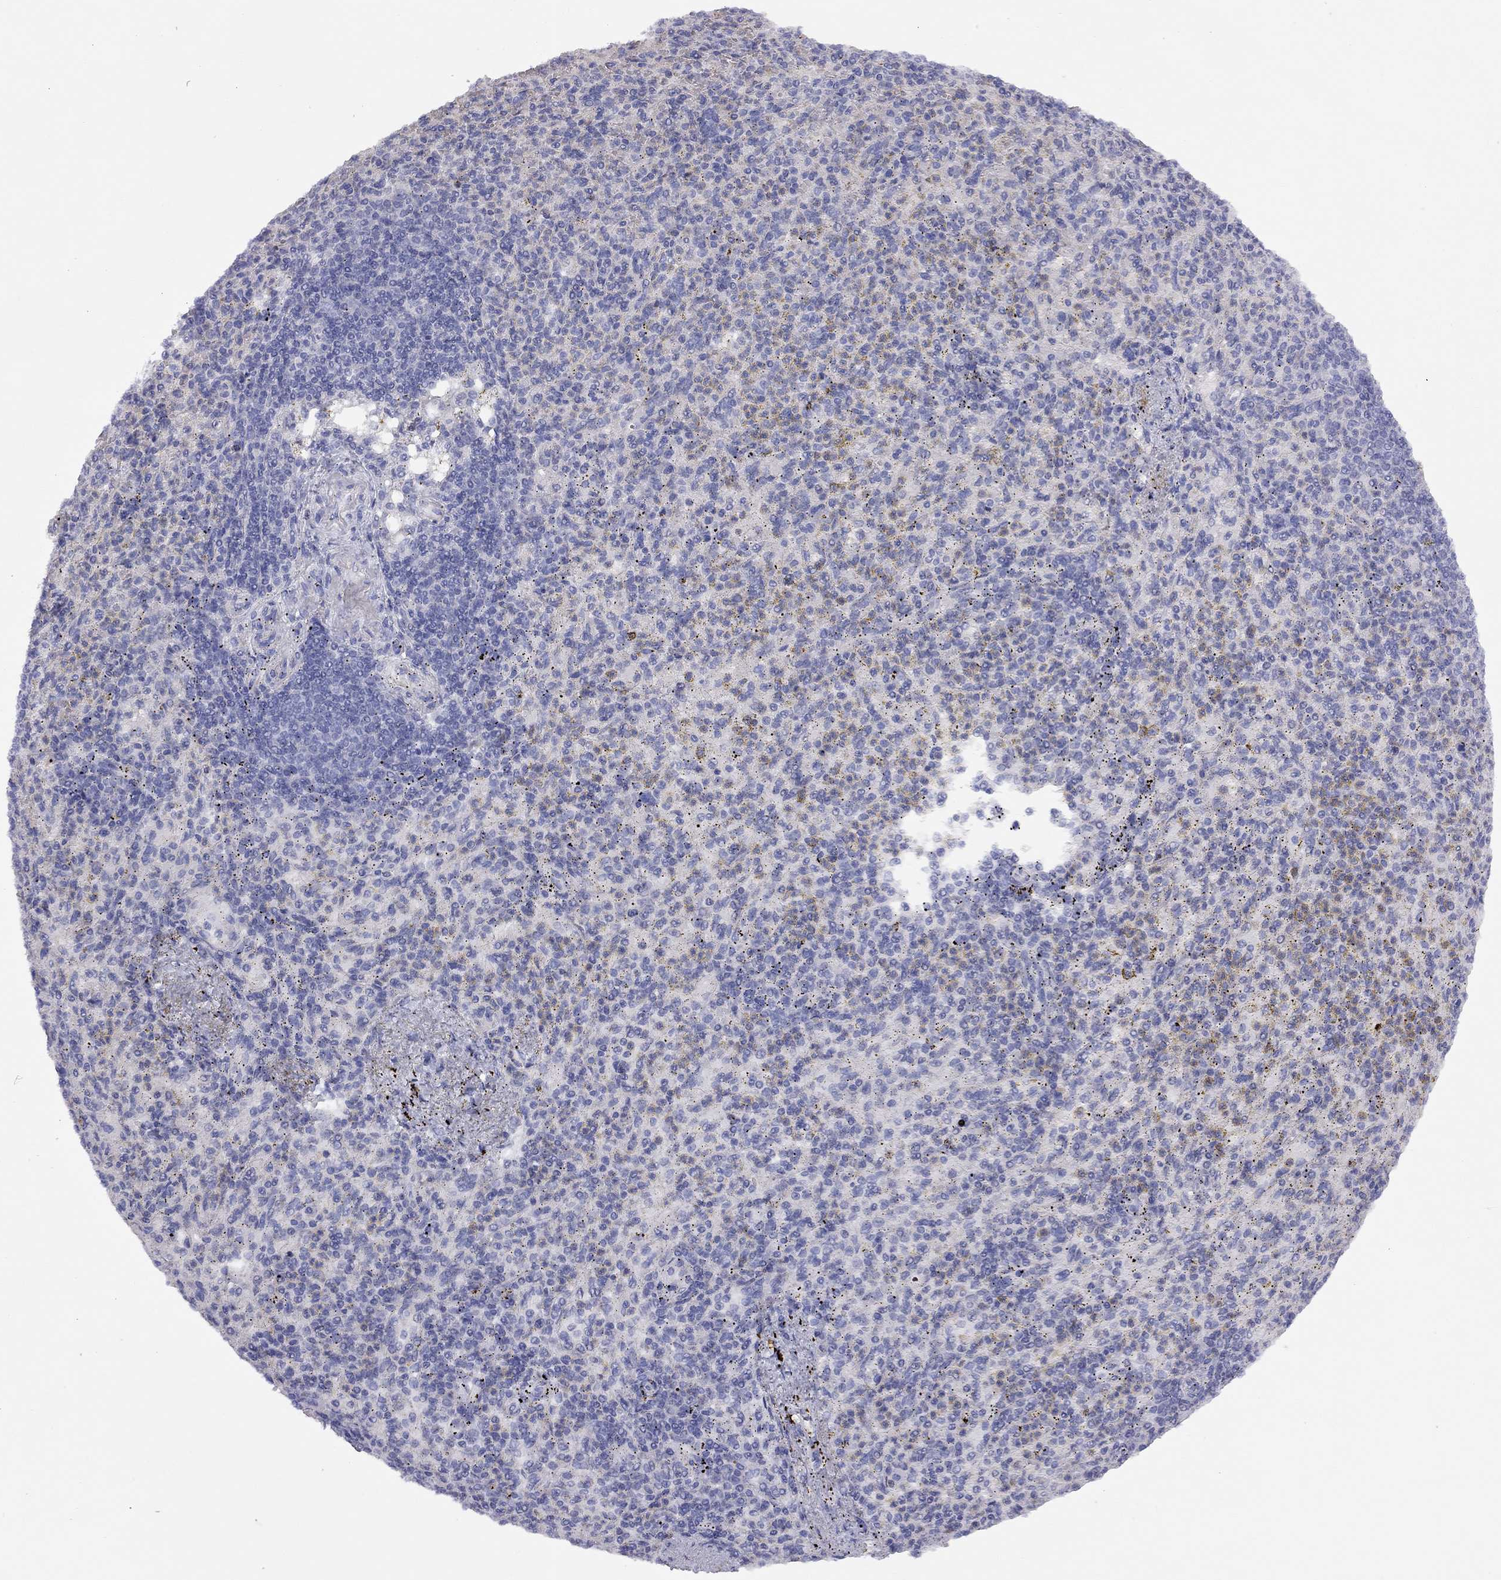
{"staining": {"intensity": "weak", "quantity": "<25%", "location": "cytoplasmic/membranous"}, "tissue": "spleen", "cell_type": "Cells in red pulp", "image_type": "normal", "snomed": [{"axis": "morphology", "description": "Normal tissue, NOS"}, {"axis": "topography", "description": "Spleen"}], "caption": "Micrograph shows no significant protein expression in cells in red pulp of benign spleen. (Stains: DAB (3,3'-diaminobenzidine) IHC with hematoxylin counter stain, Microscopy: brightfield microscopy at high magnification).", "gene": "GPRC5B", "patient": {"sex": "female", "age": 74}}